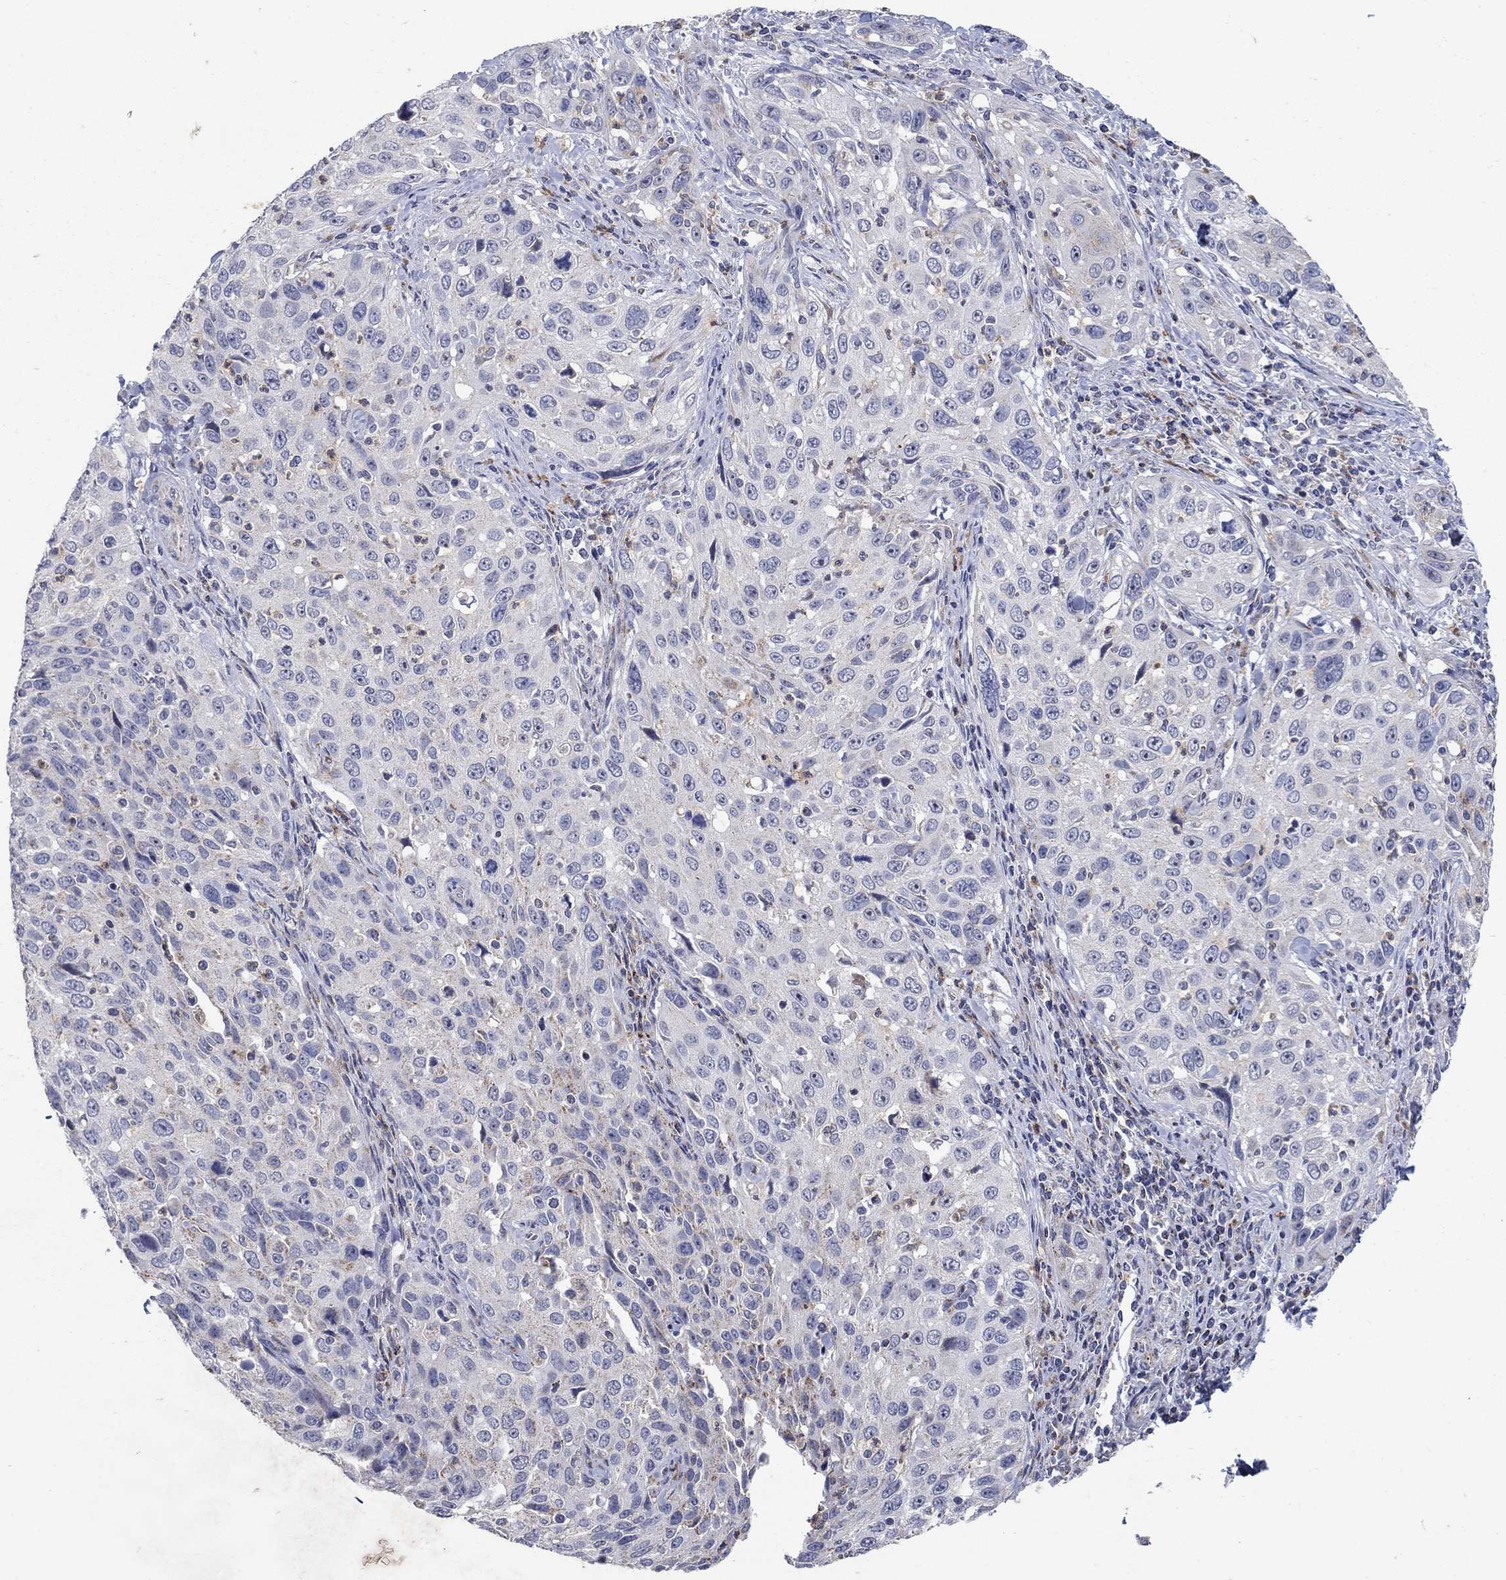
{"staining": {"intensity": "strong", "quantity": "<25%", "location": "cytoplasmic/membranous"}, "tissue": "cervical cancer", "cell_type": "Tumor cells", "image_type": "cancer", "snomed": [{"axis": "morphology", "description": "Squamous cell carcinoma, NOS"}, {"axis": "topography", "description": "Cervix"}], "caption": "DAB (3,3'-diaminobenzidine) immunohistochemical staining of human cervical squamous cell carcinoma reveals strong cytoplasmic/membranous protein expression in approximately <25% of tumor cells.", "gene": "HMX2", "patient": {"sex": "female", "age": 26}}